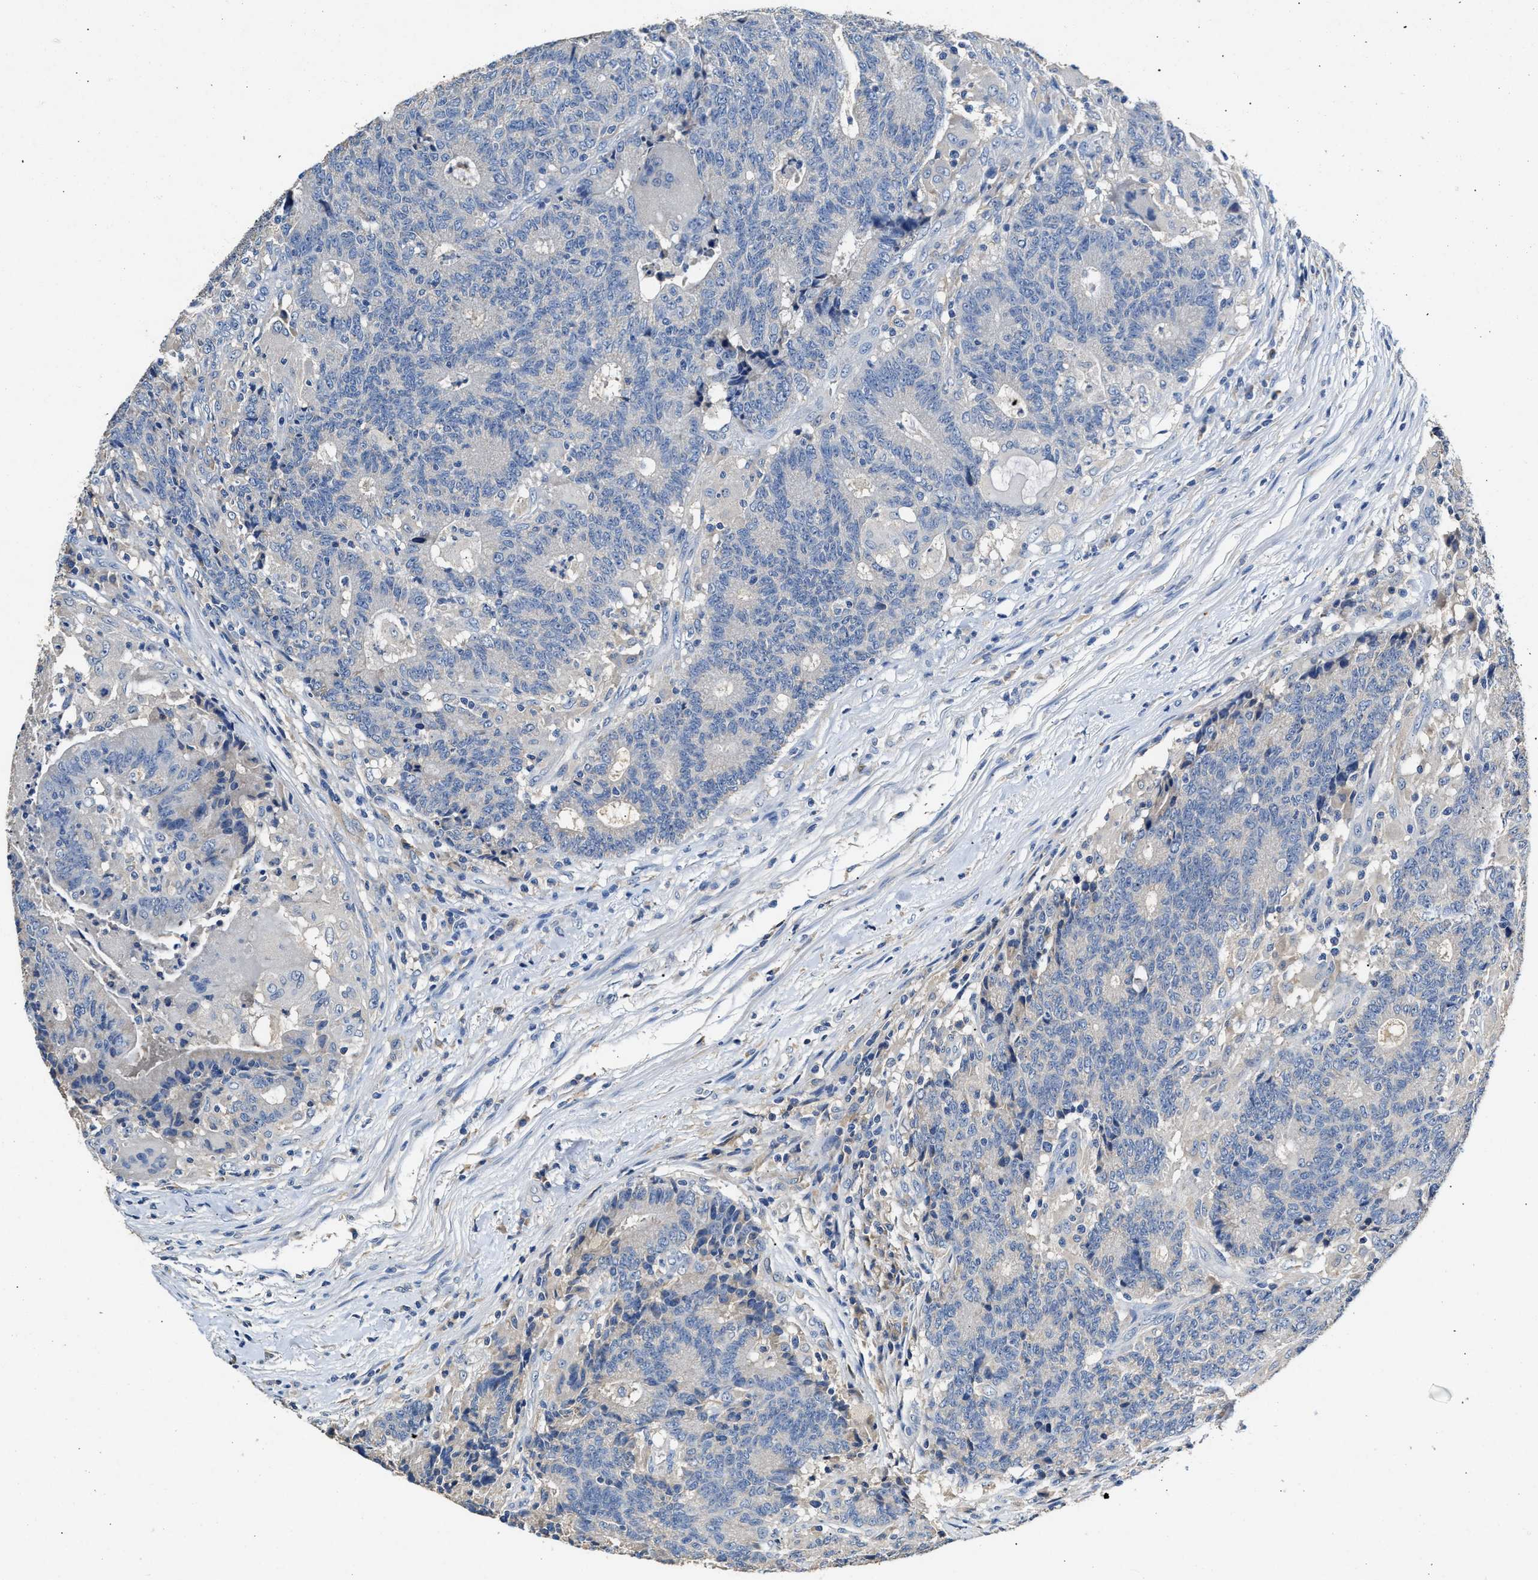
{"staining": {"intensity": "negative", "quantity": "none", "location": "none"}, "tissue": "colorectal cancer", "cell_type": "Tumor cells", "image_type": "cancer", "snomed": [{"axis": "morphology", "description": "Normal tissue, NOS"}, {"axis": "morphology", "description": "Adenocarcinoma, NOS"}, {"axis": "topography", "description": "Colon"}], "caption": "Protein analysis of colorectal cancer (adenocarcinoma) demonstrates no significant expression in tumor cells.", "gene": "SLCO2B1", "patient": {"sex": "female", "age": 75}}